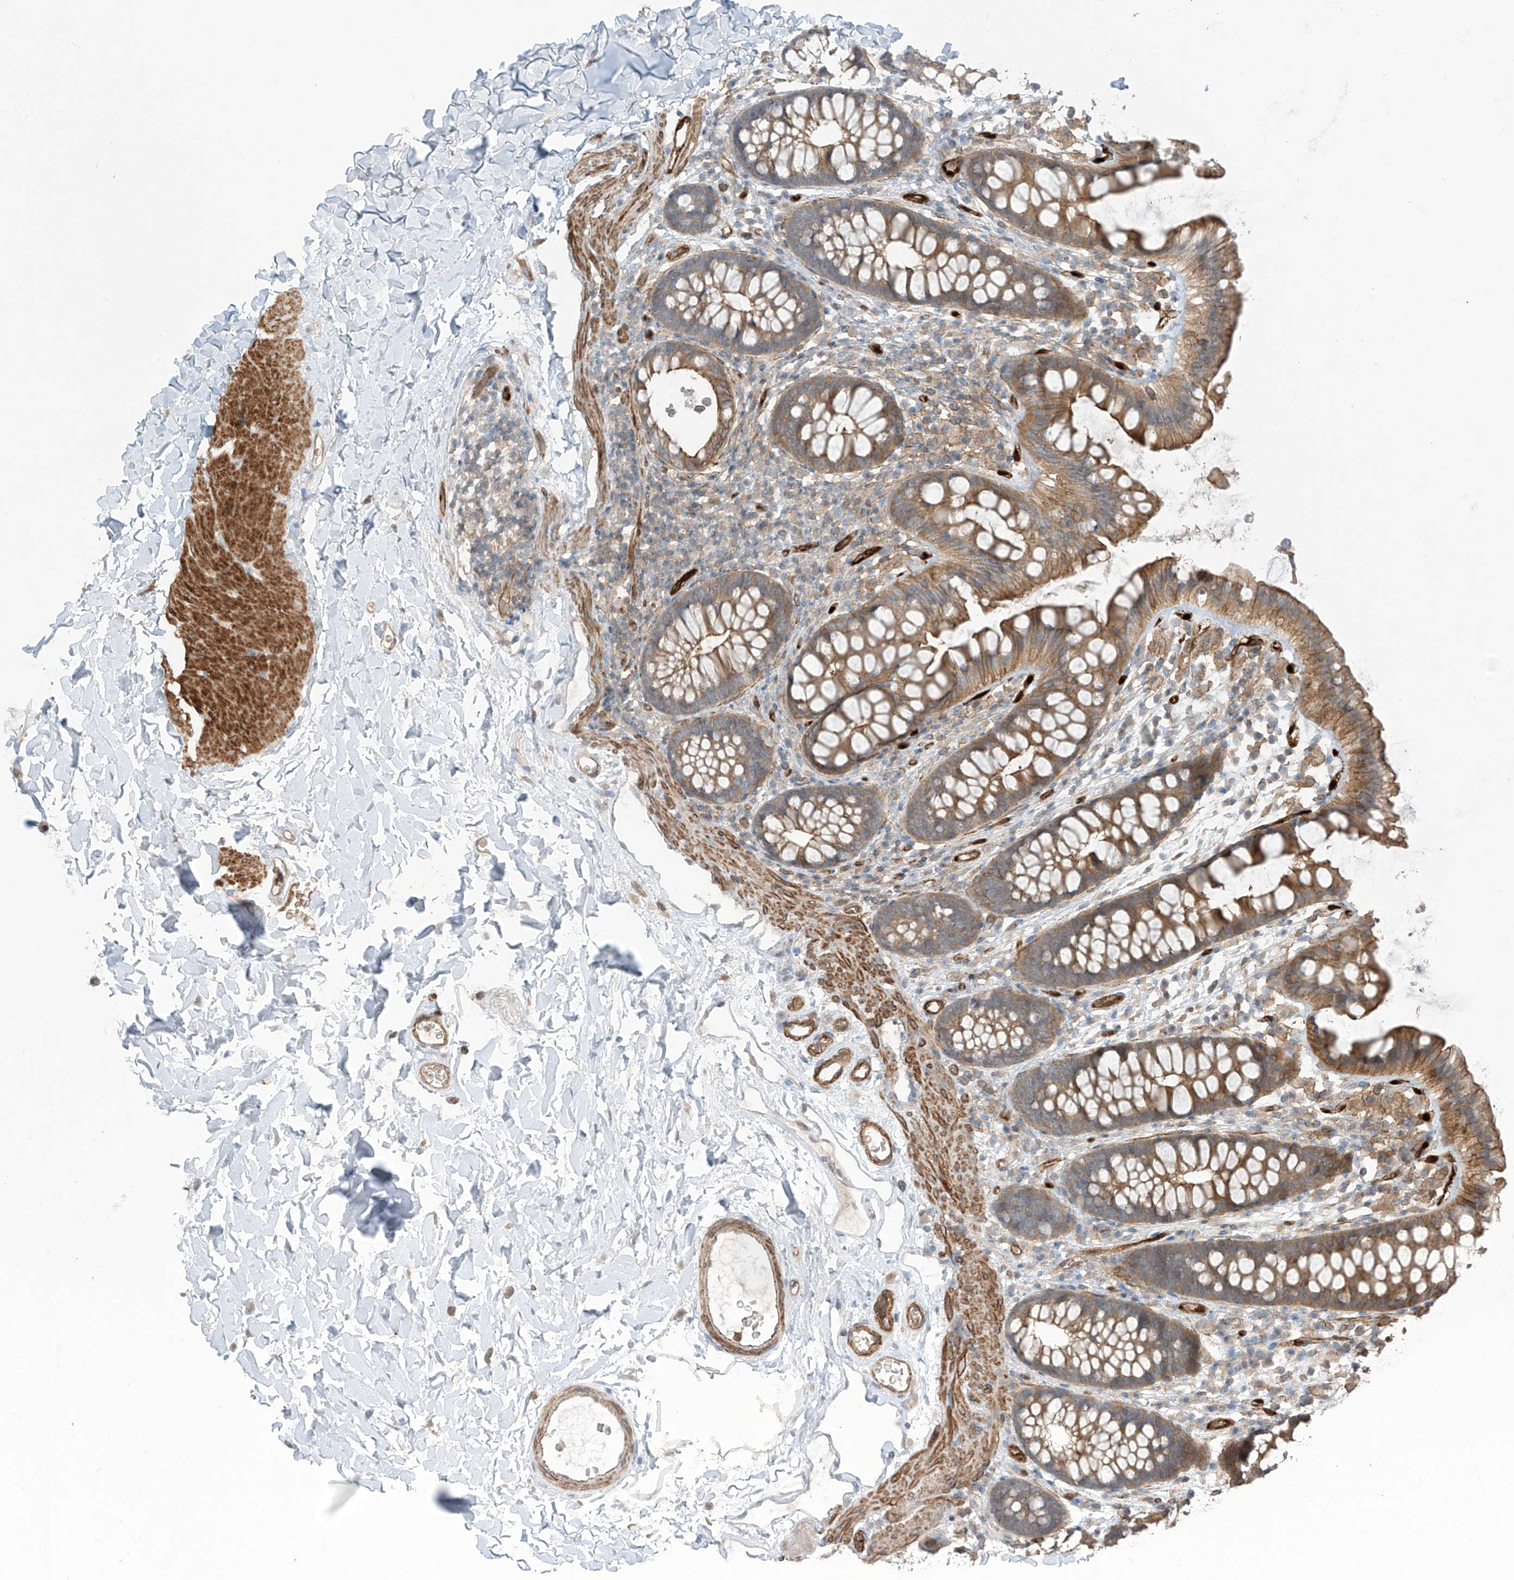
{"staining": {"intensity": "moderate", "quantity": ">75%", "location": "cytoplasmic/membranous"}, "tissue": "colon", "cell_type": "Endothelial cells", "image_type": "normal", "snomed": [{"axis": "morphology", "description": "Normal tissue, NOS"}, {"axis": "topography", "description": "Colon"}], "caption": "Protein staining of benign colon demonstrates moderate cytoplasmic/membranous staining in about >75% of endothelial cells.", "gene": "TRMU", "patient": {"sex": "female", "age": 62}}